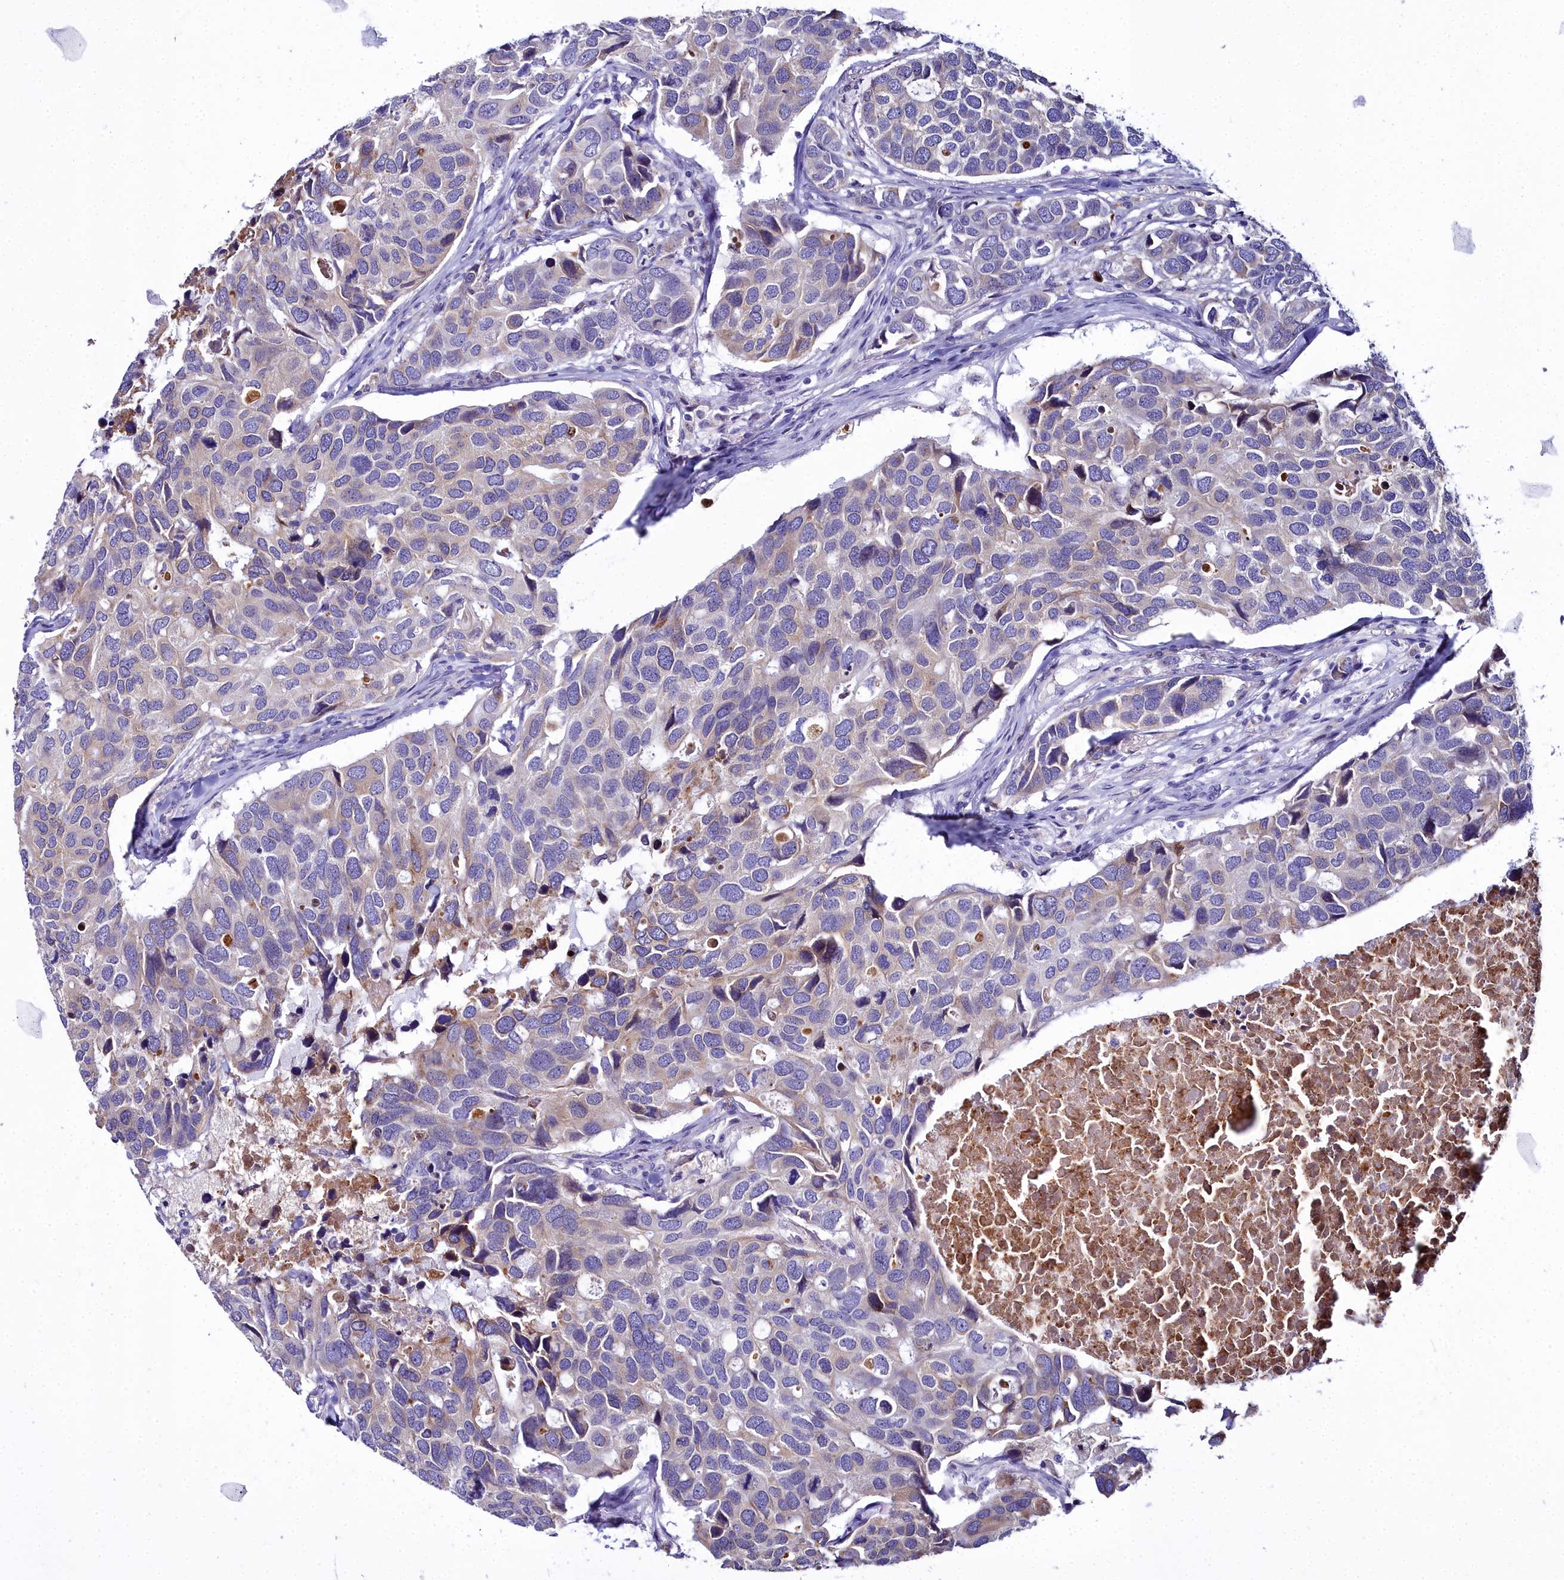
{"staining": {"intensity": "weak", "quantity": "25%-75%", "location": "cytoplasmic/membranous"}, "tissue": "breast cancer", "cell_type": "Tumor cells", "image_type": "cancer", "snomed": [{"axis": "morphology", "description": "Duct carcinoma"}, {"axis": "topography", "description": "Breast"}], "caption": "A brown stain labels weak cytoplasmic/membranous staining of a protein in human breast infiltrating ductal carcinoma tumor cells.", "gene": "ELAPOR2", "patient": {"sex": "female", "age": 83}}